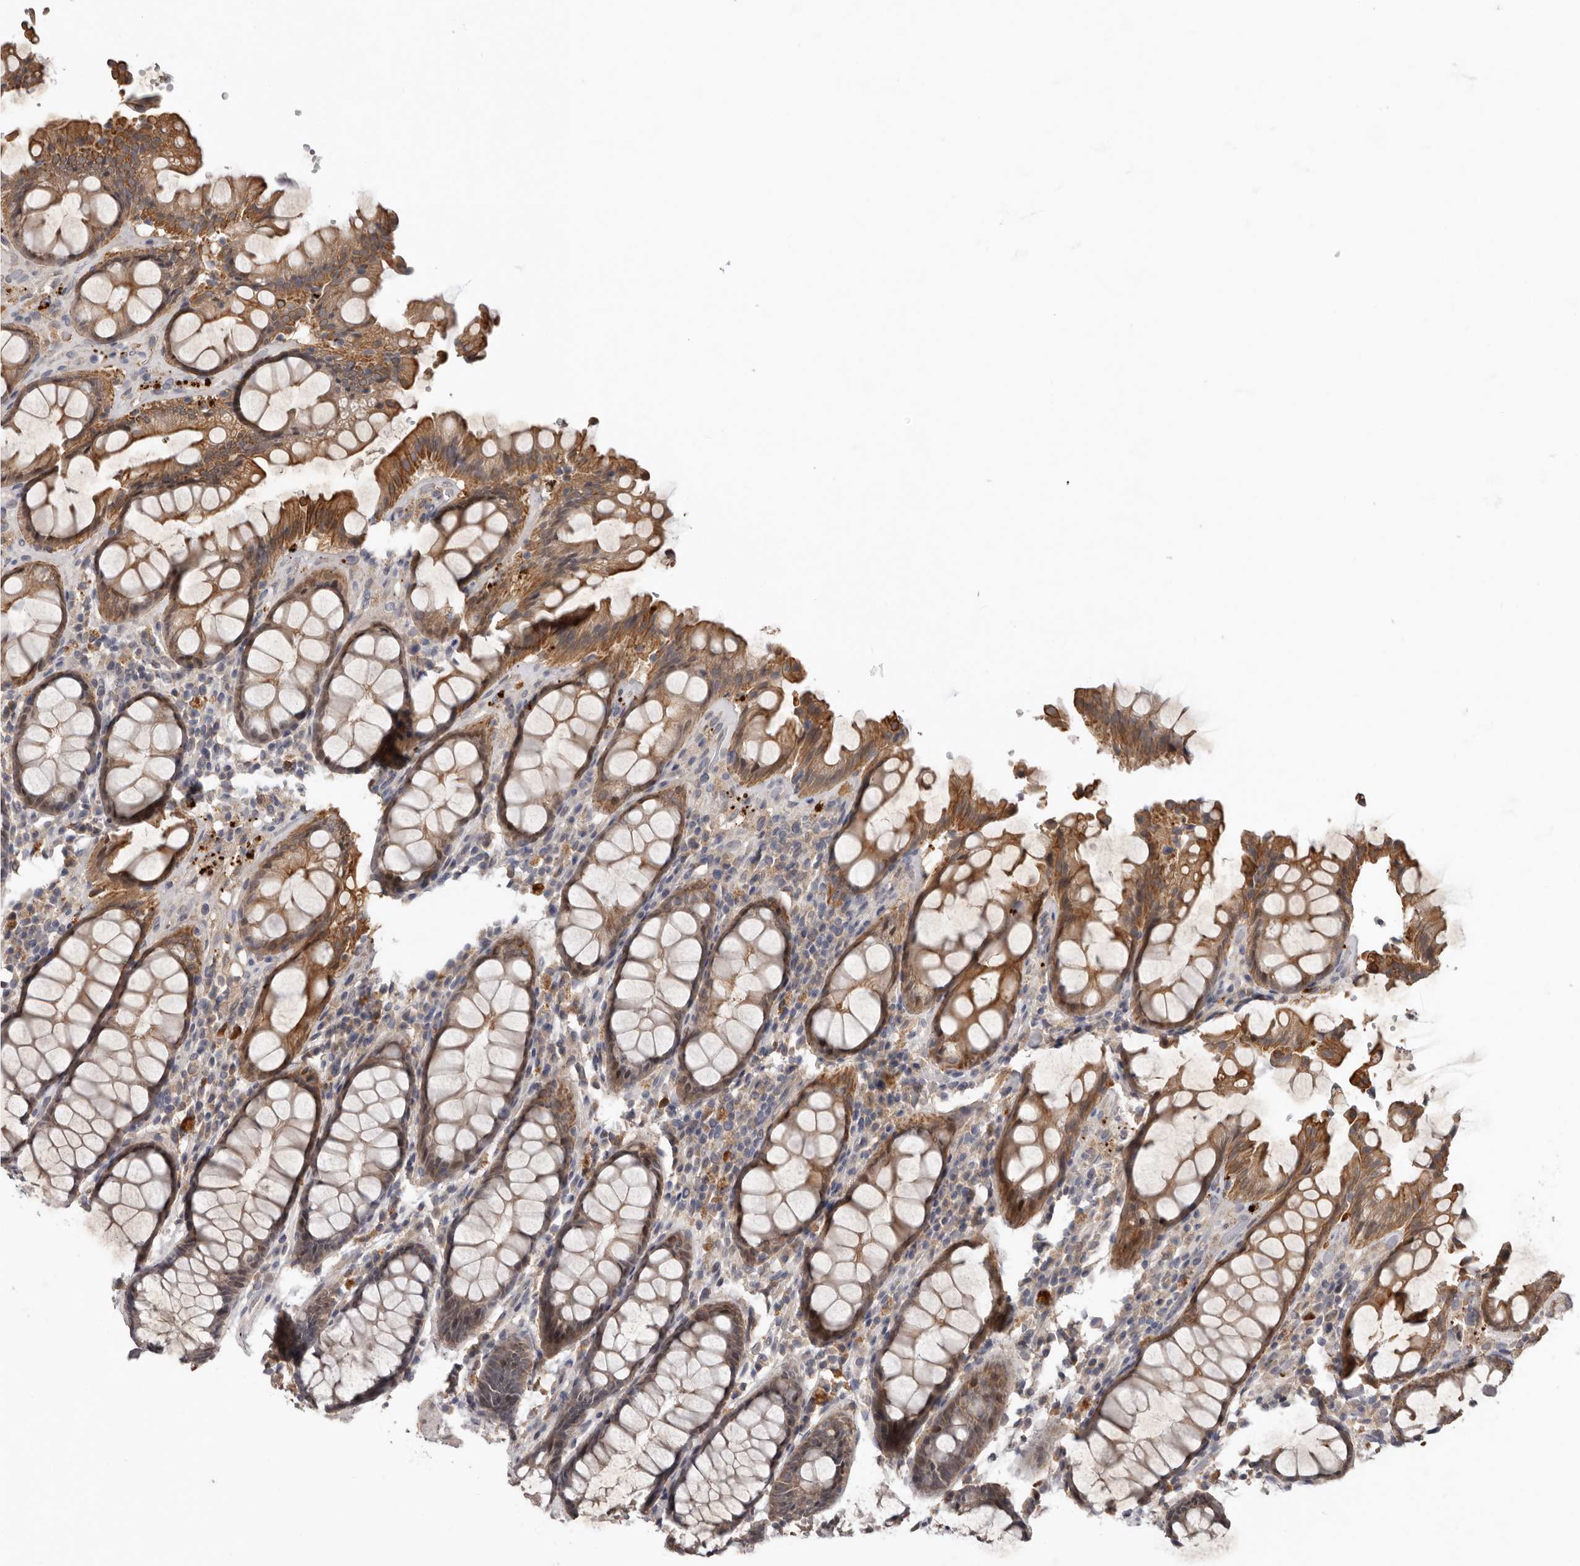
{"staining": {"intensity": "moderate", "quantity": ">75%", "location": "cytoplasmic/membranous"}, "tissue": "rectum", "cell_type": "Glandular cells", "image_type": "normal", "snomed": [{"axis": "morphology", "description": "Normal tissue, NOS"}, {"axis": "topography", "description": "Rectum"}], "caption": "The micrograph demonstrates a brown stain indicating the presence of a protein in the cytoplasmic/membranous of glandular cells in rectum.", "gene": "NMUR1", "patient": {"sex": "male", "age": 64}}